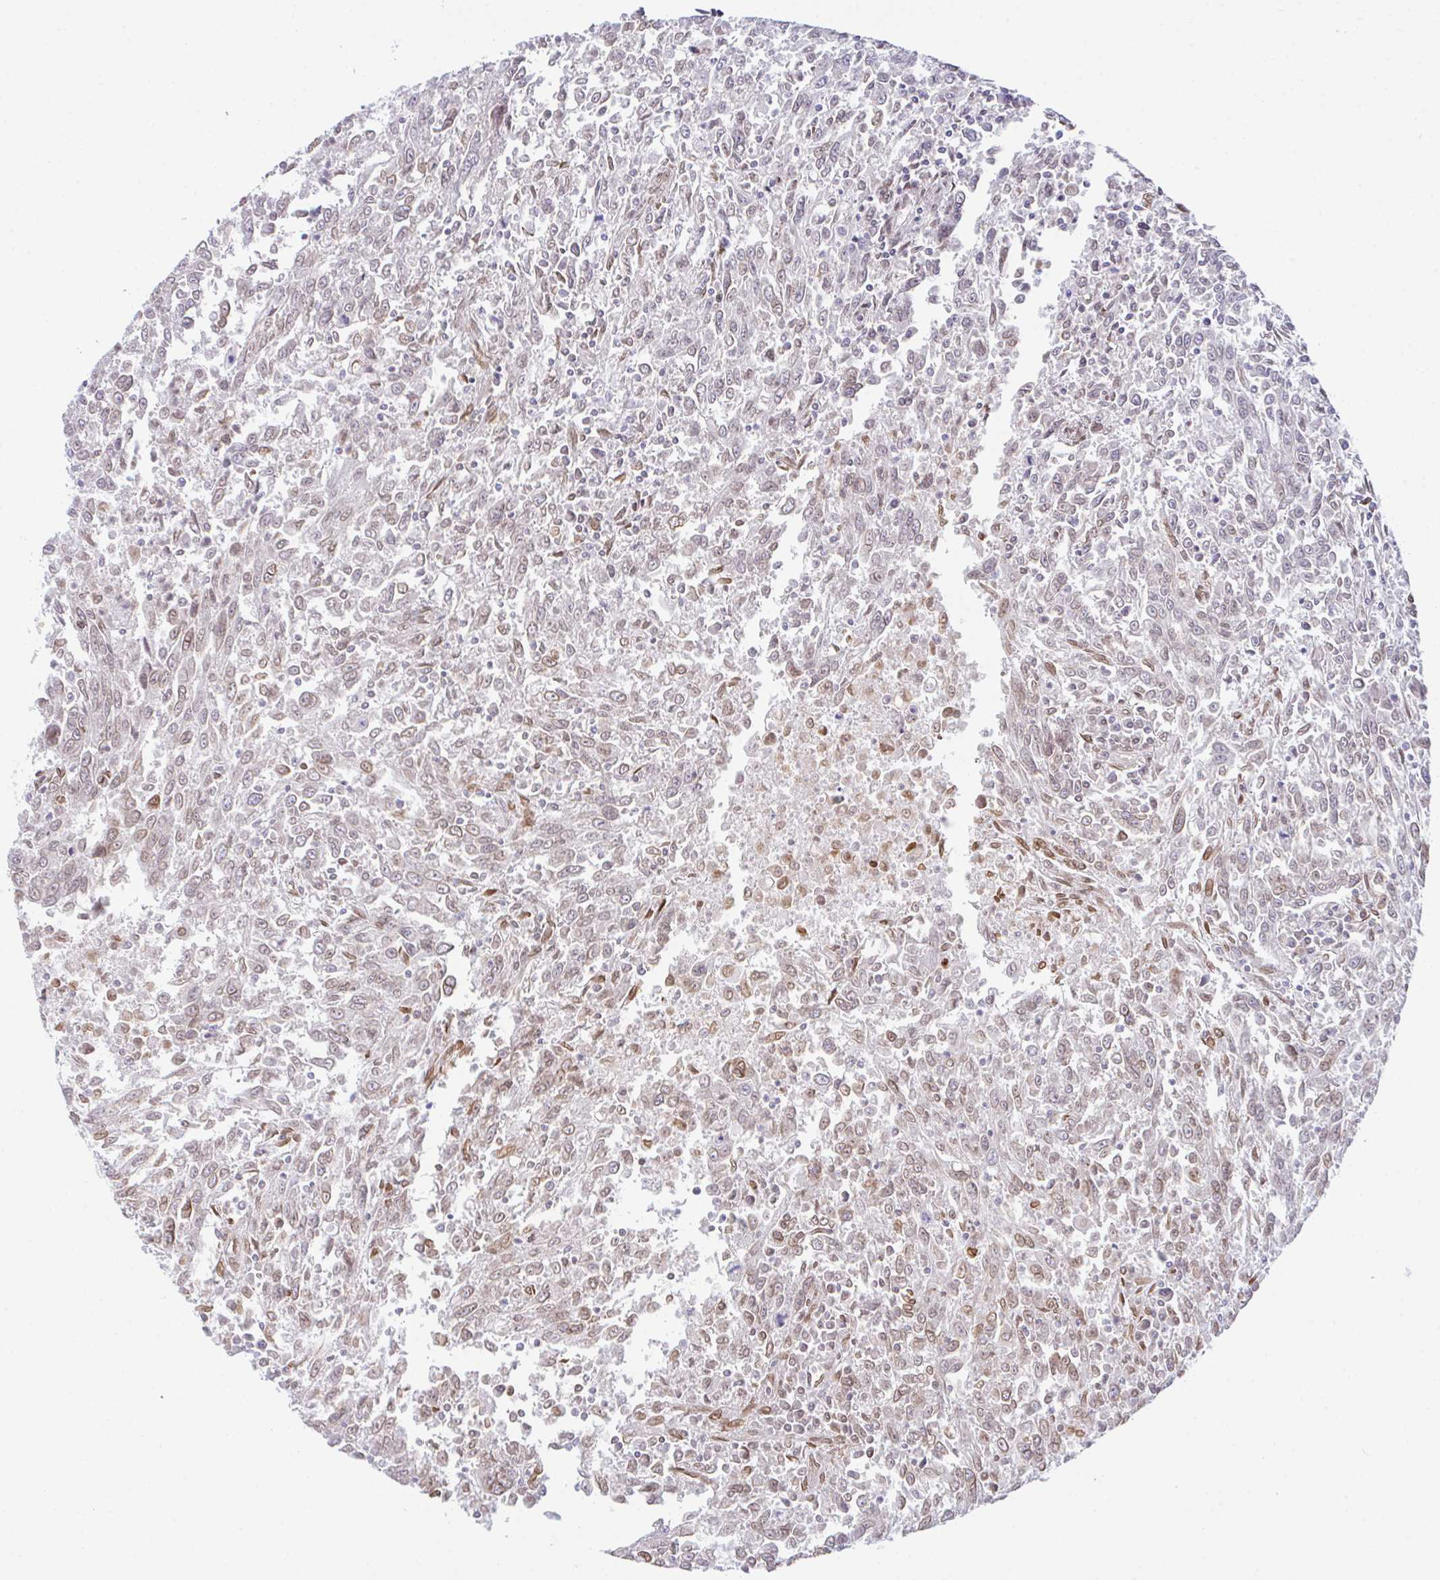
{"staining": {"intensity": "weak", "quantity": "<25%", "location": "nuclear"}, "tissue": "breast cancer", "cell_type": "Tumor cells", "image_type": "cancer", "snomed": [{"axis": "morphology", "description": "Duct carcinoma"}, {"axis": "topography", "description": "Breast"}], "caption": "A high-resolution image shows immunohistochemistry (IHC) staining of breast cancer, which demonstrates no significant expression in tumor cells.", "gene": "ZBED3", "patient": {"sex": "female", "age": 50}}